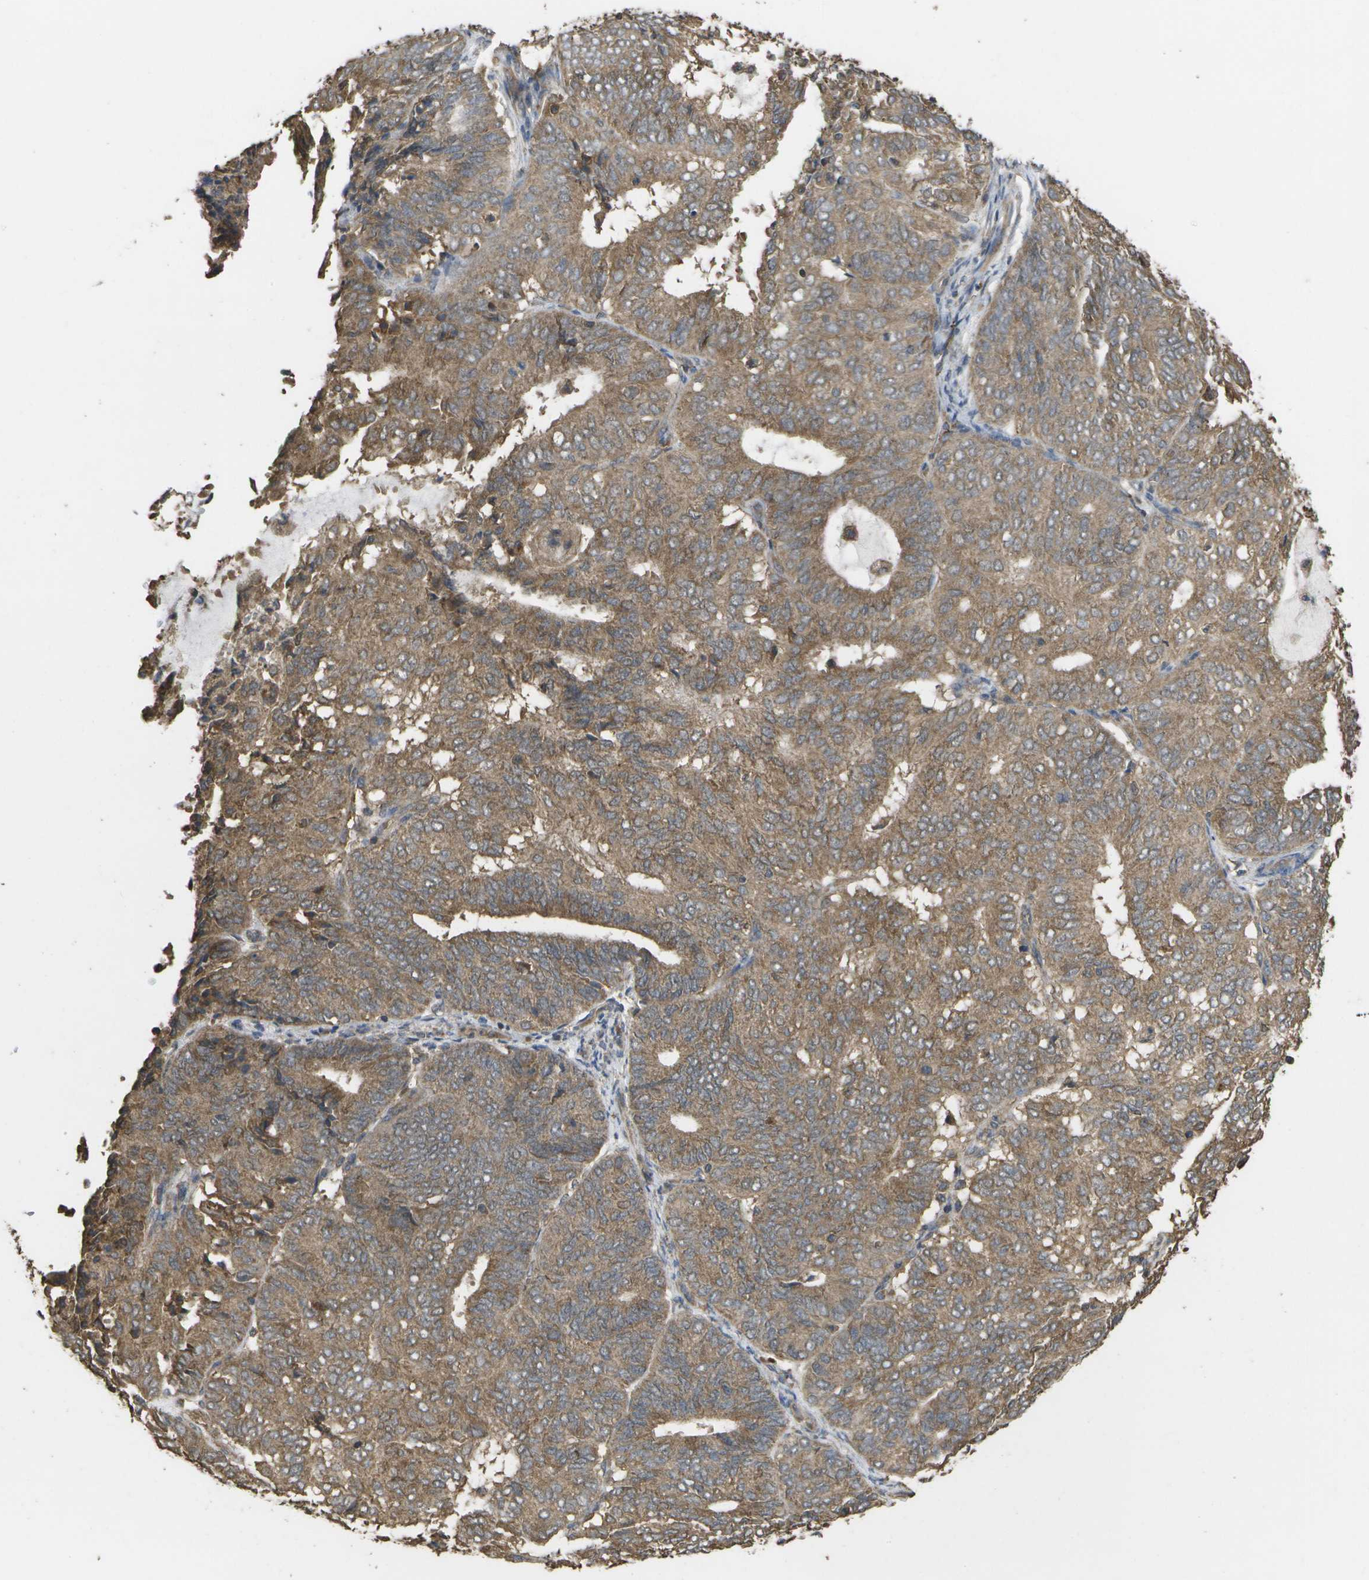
{"staining": {"intensity": "moderate", "quantity": ">75%", "location": "cytoplasmic/membranous"}, "tissue": "endometrial cancer", "cell_type": "Tumor cells", "image_type": "cancer", "snomed": [{"axis": "morphology", "description": "Adenocarcinoma, NOS"}, {"axis": "topography", "description": "Uterus"}], "caption": "Immunohistochemistry micrograph of neoplastic tissue: endometrial cancer stained using immunohistochemistry reveals medium levels of moderate protein expression localized specifically in the cytoplasmic/membranous of tumor cells, appearing as a cytoplasmic/membranous brown color.", "gene": "SACS", "patient": {"sex": "female", "age": 60}}